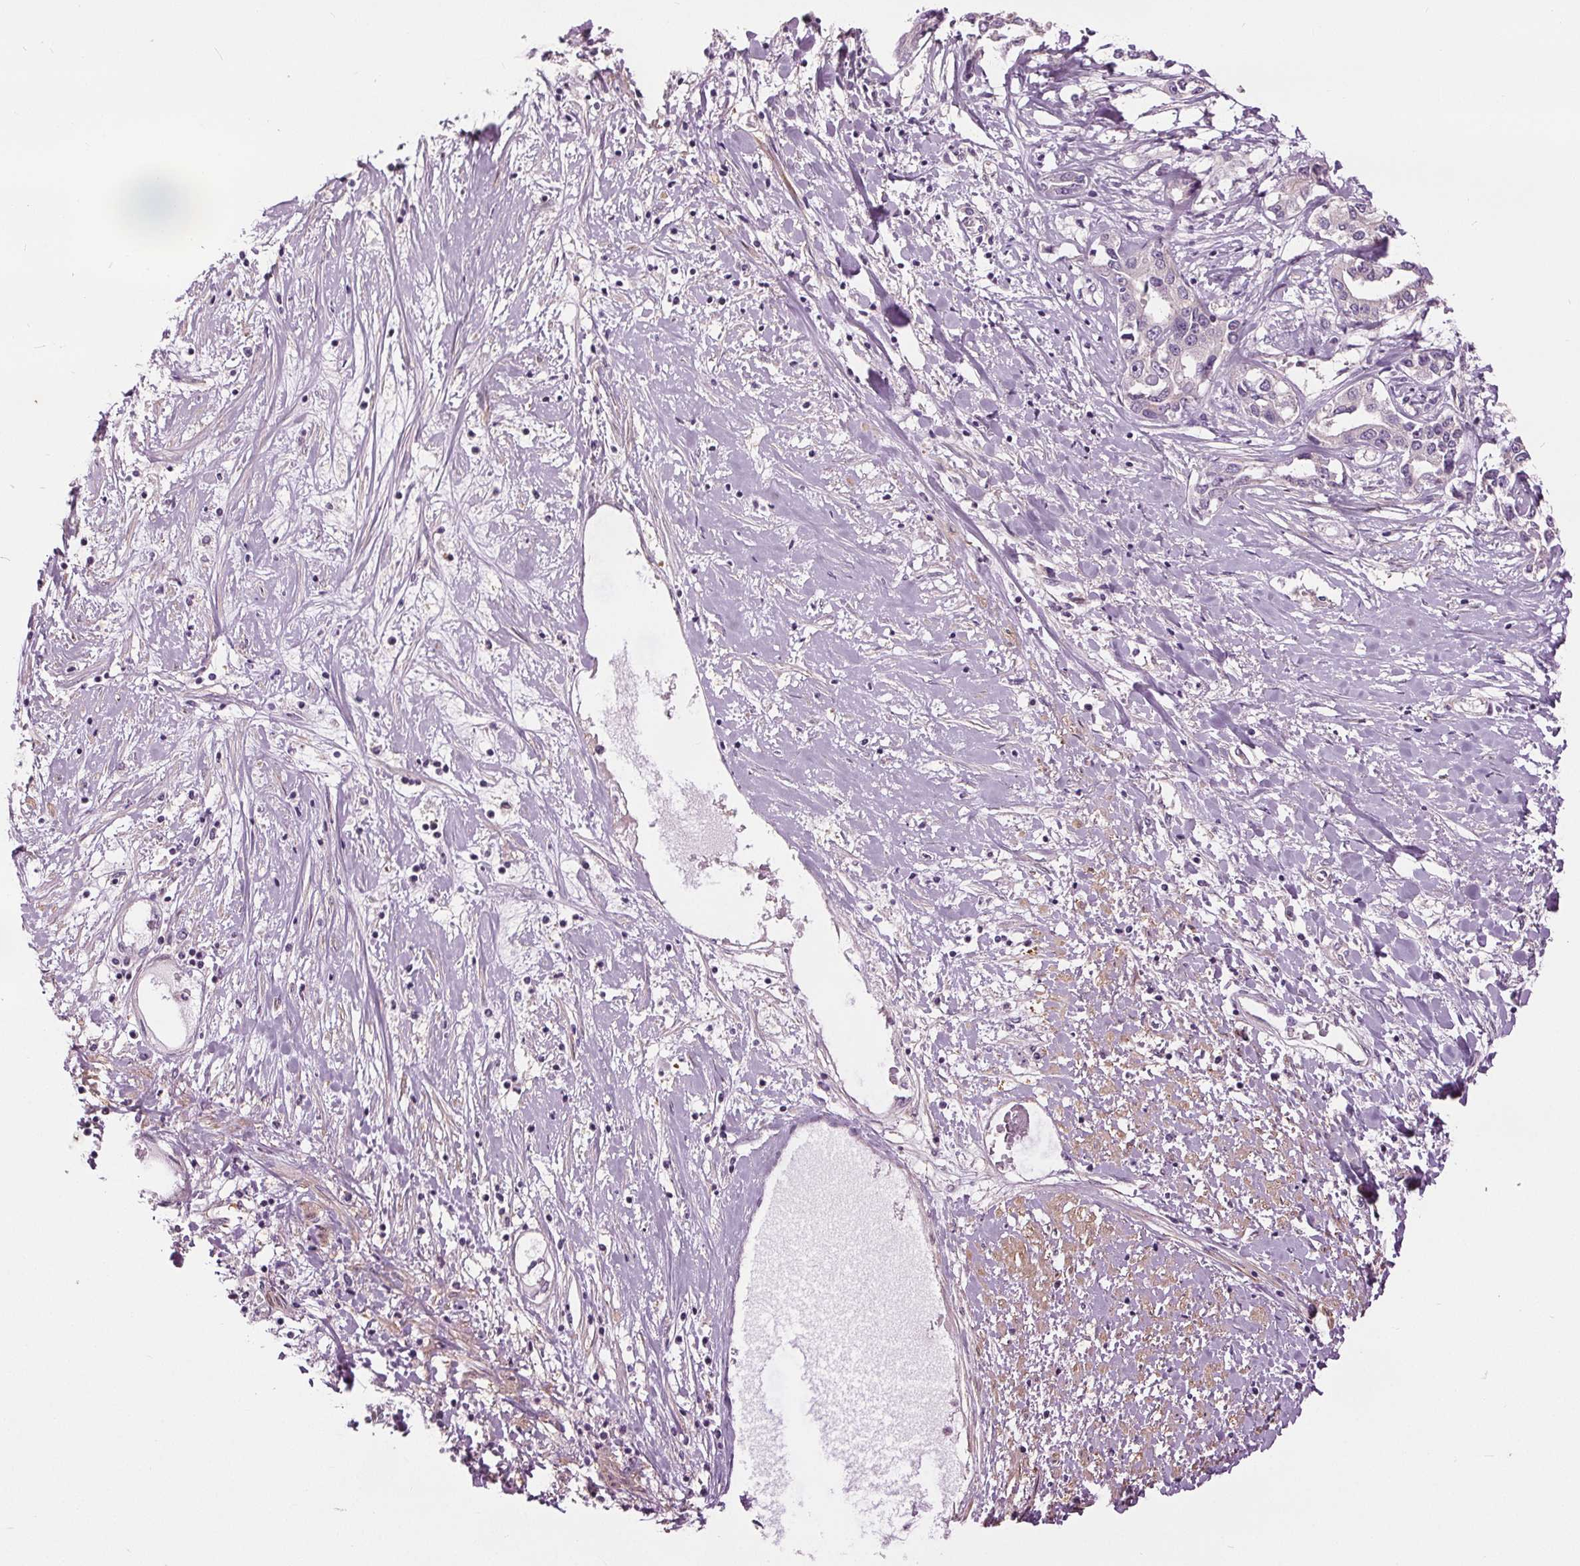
{"staining": {"intensity": "negative", "quantity": "none", "location": "none"}, "tissue": "liver cancer", "cell_type": "Tumor cells", "image_type": "cancer", "snomed": [{"axis": "morphology", "description": "Cholangiocarcinoma"}, {"axis": "topography", "description": "Liver"}], "caption": "Immunohistochemical staining of human cholangiocarcinoma (liver) exhibits no significant positivity in tumor cells.", "gene": "RASA1", "patient": {"sex": "male", "age": 59}}